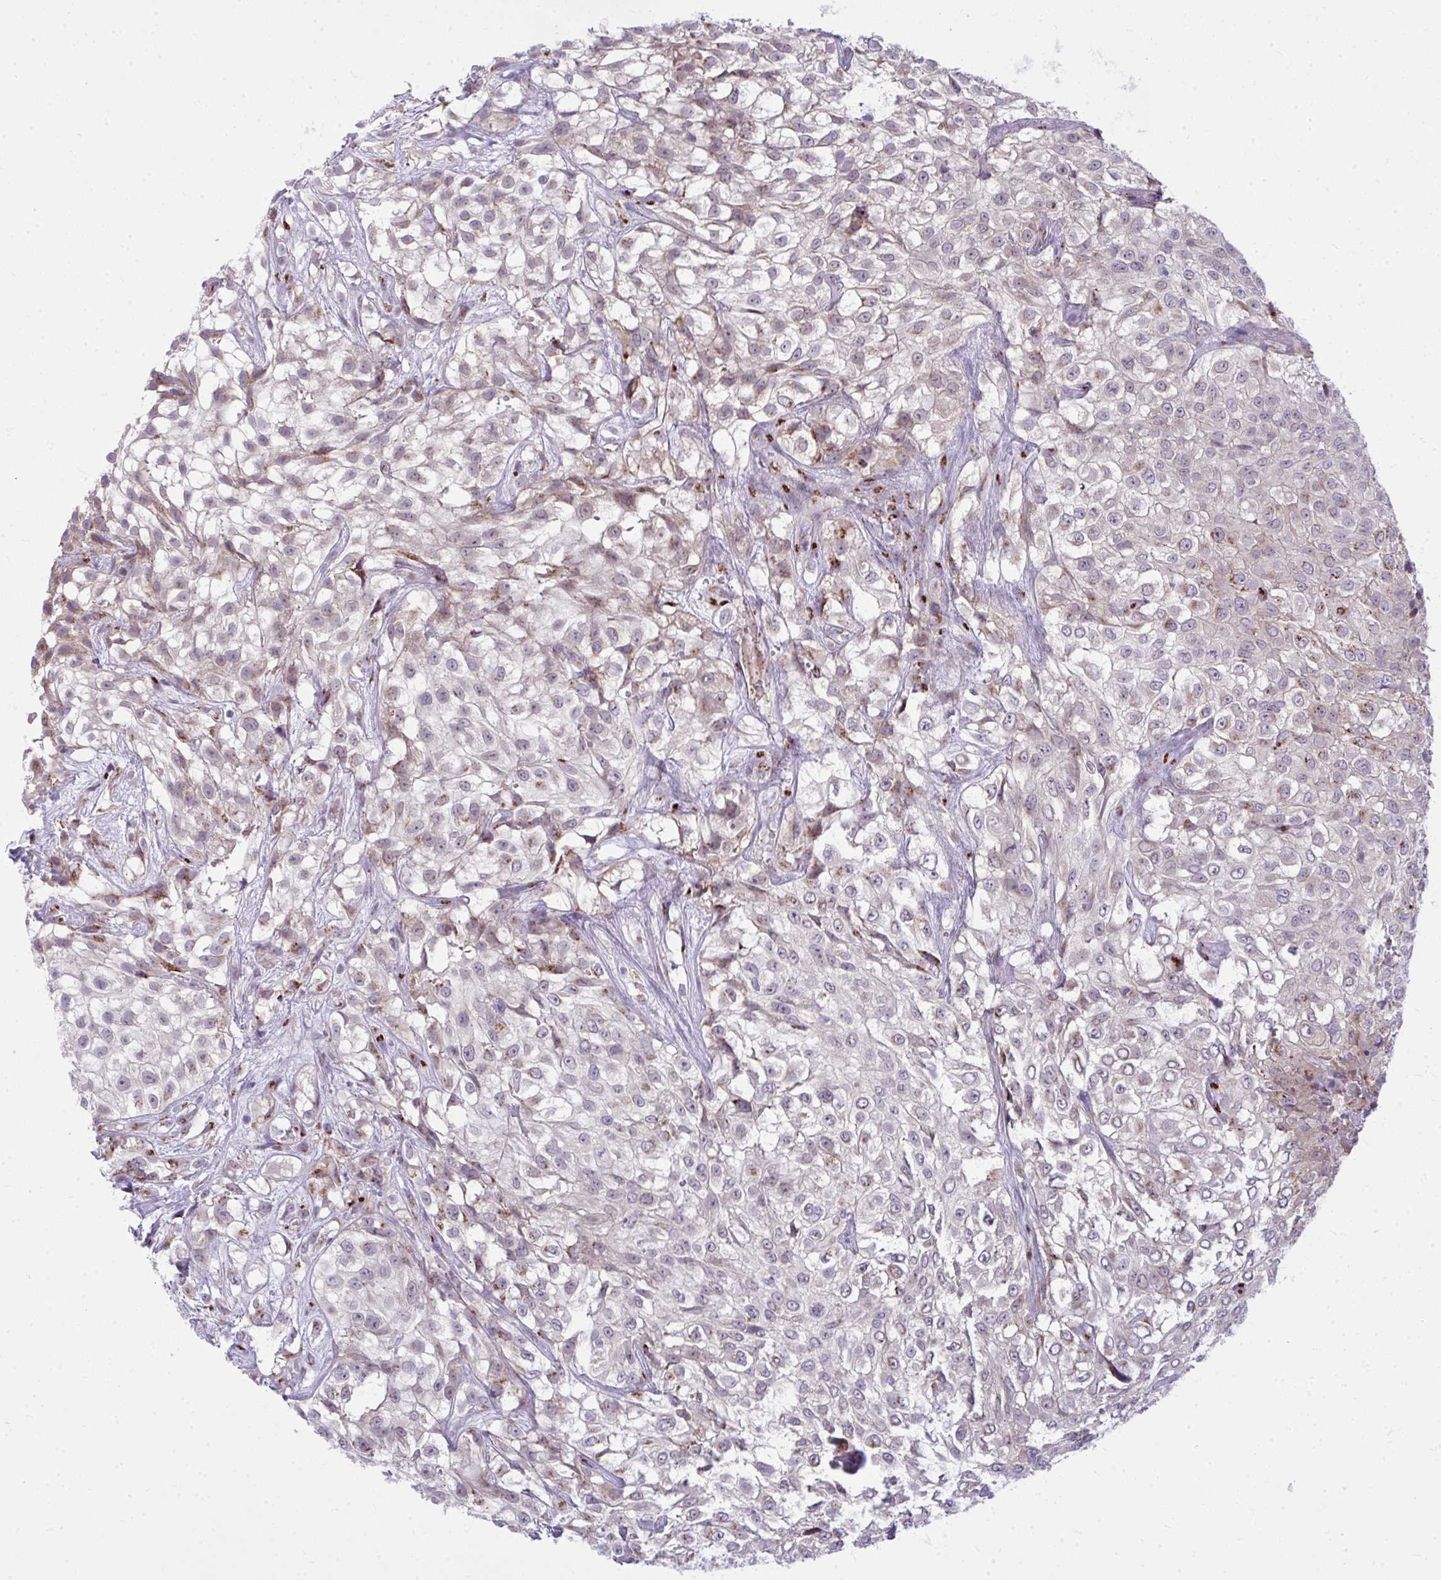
{"staining": {"intensity": "weak", "quantity": "25%-75%", "location": "cytoplasmic/membranous"}, "tissue": "urothelial cancer", "cell_type": "Tumor cells", "image_type": "cancer", "snomed": [{"axis": "morphology", "description": "Urothelial carcinoma, High grade"}, {"axis": "topography", "description": "Urinary bladder"}], "caption": "Weak cytoplasmic/membranous expression for a protein is identified in about 25%-75% of tumor cells of urothelial cancer using immunohistochemistry.", "gene": "DTX4", "patient": {"sex": "male", "age": 56}}